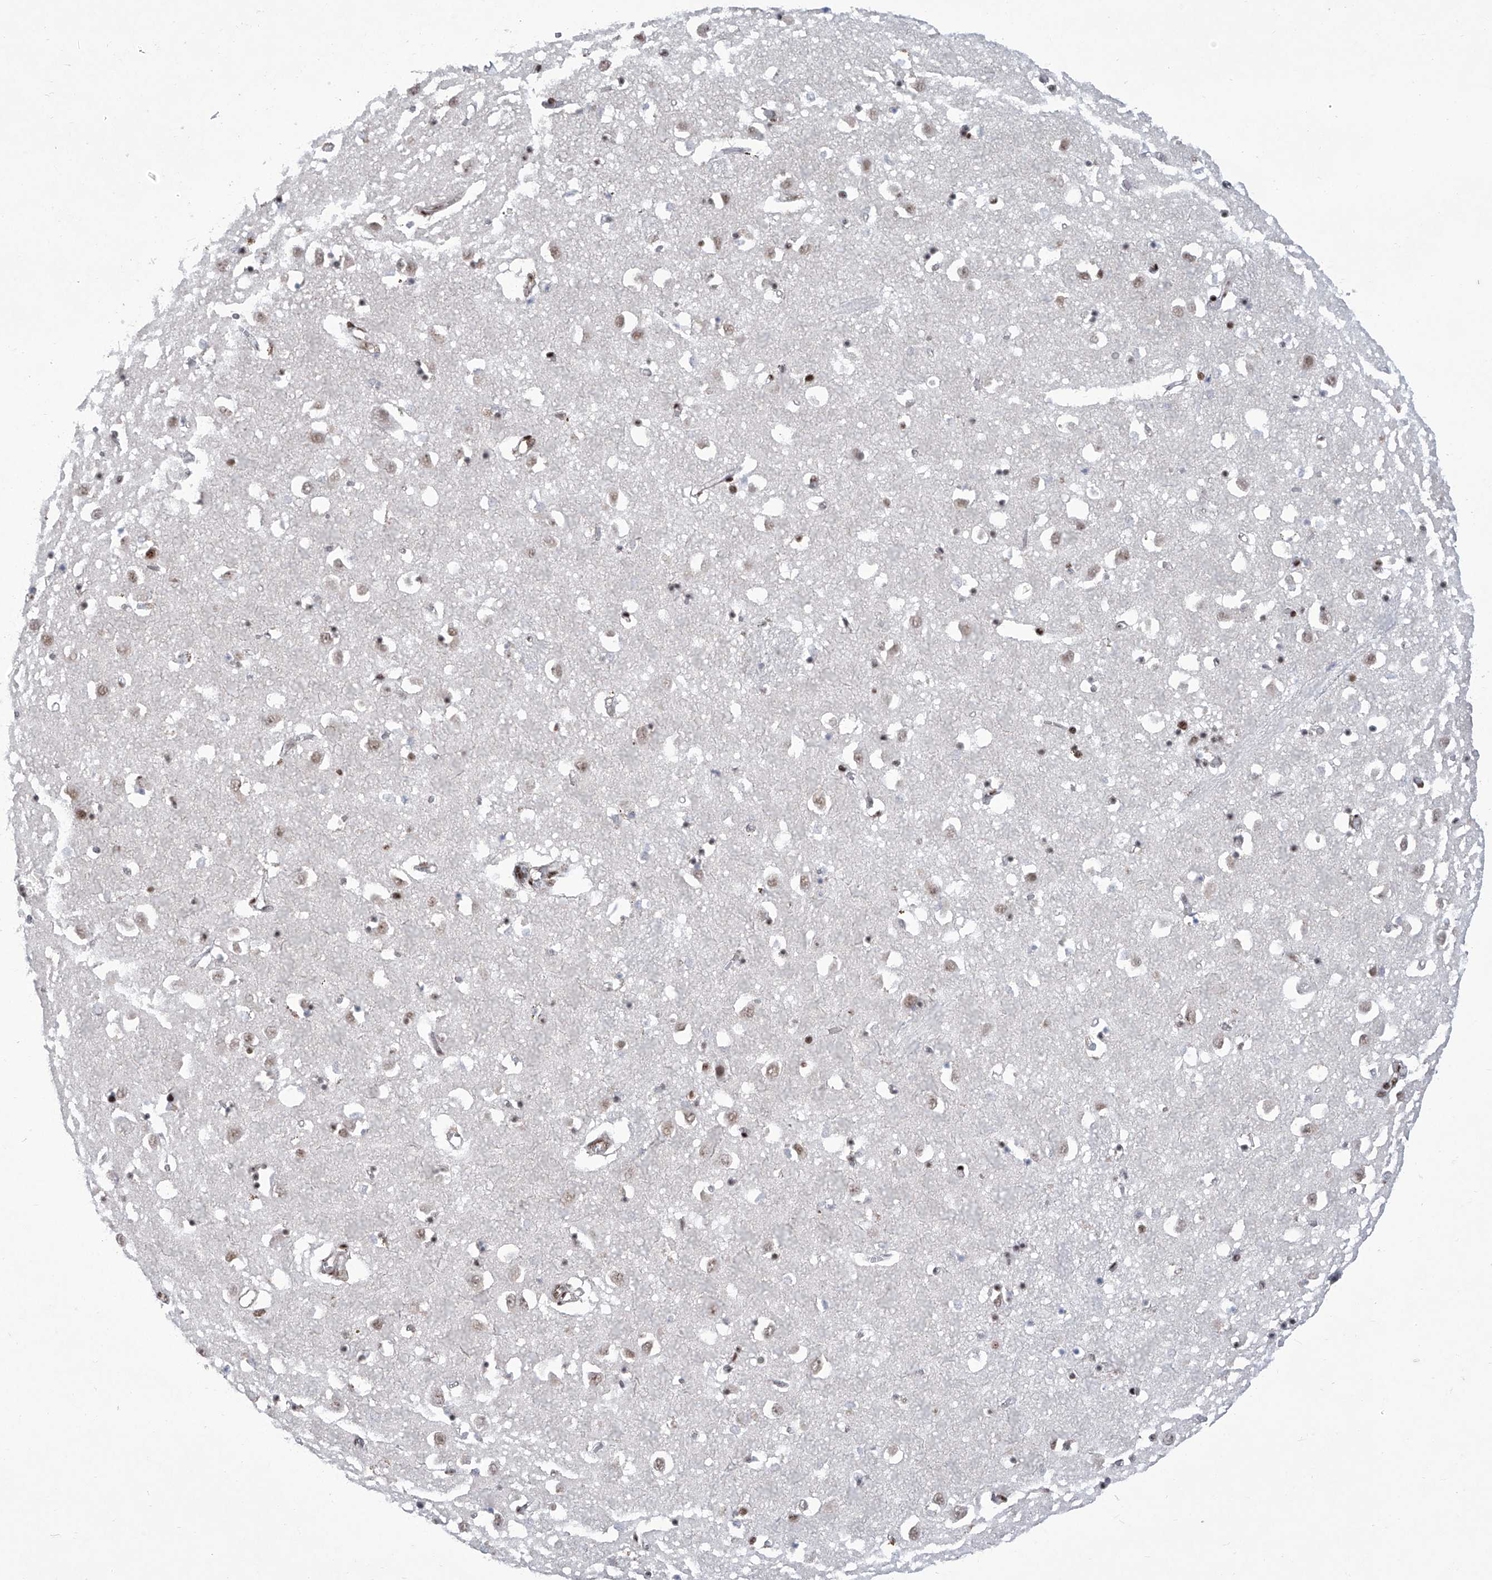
{"staining": {"intensity": "moderate", "quantity": "25%-75%", "location": "nuclear"}, "tissue": "caudate", "cell_type": "Glial cells", "image_type": "normal", "snomed": [{"axis": "morphology", "description": "Normal tissue, NOS"}, {"axis": "topography", "description": "Lateral ventricle wall"}], "caption": "This histopathology image reveals immunohistochemistry staining of benign human caudate, with medium moderate nuclear positivity in approximately 25%-75% of glial cells.", "gene": "FBXL4", "patient": {"sex": "male", "age": 70}}